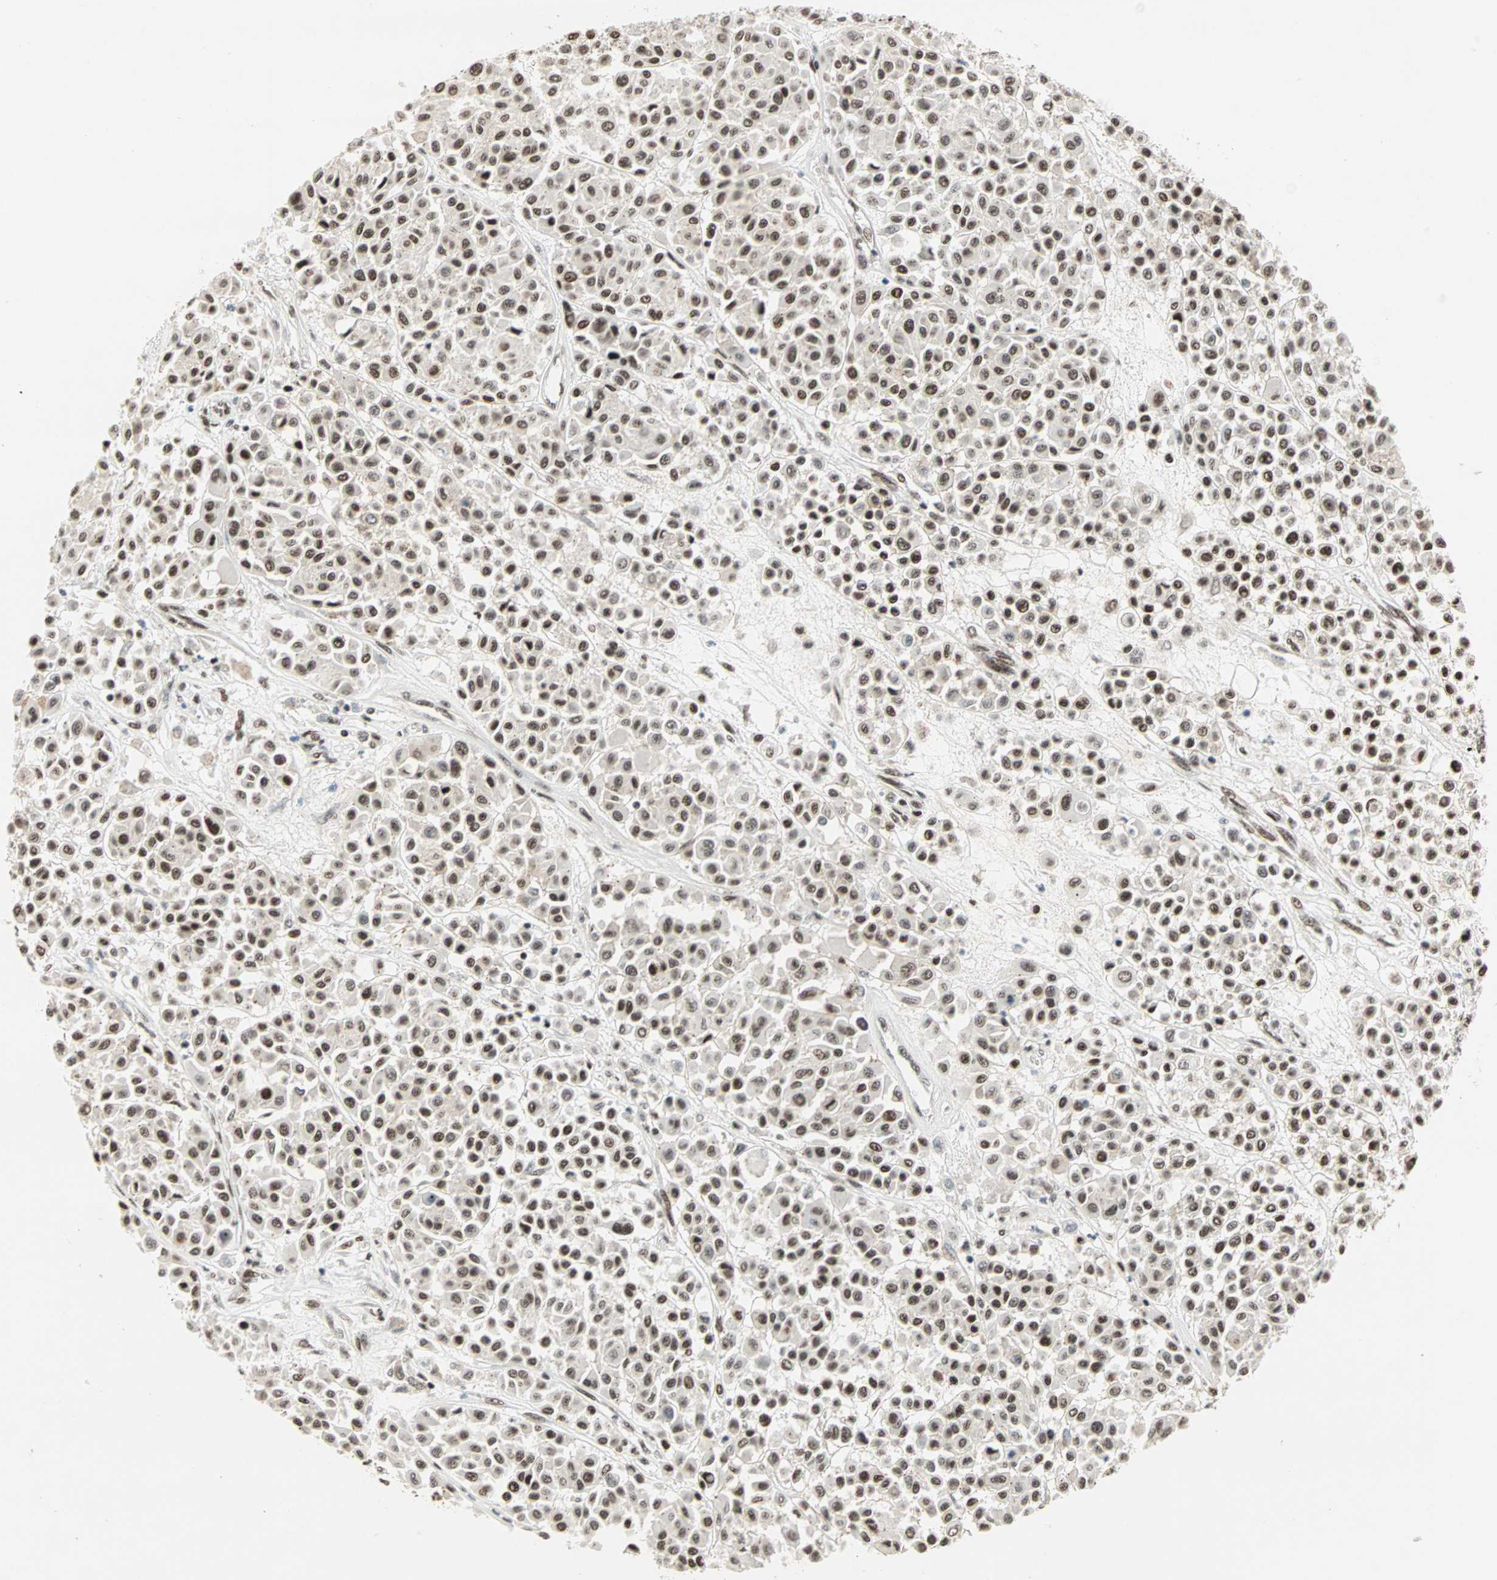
{"staining": {"intensity": "strong", "quantity": ">75%", "location": "nuclear"}, "tissue": "melanoma", "cell_type": "Tumor cells", "image_type": "cancer", "snomed": [{"axis": "morphology", "description": "Malignant melanoma, Metastatic site"}, {"axis": "topography", "description": "Soft tissue"}], "caption": "Brown immunohistochemical staining in human melanoma shows strong nuclear positivity in about >75% of tumor cells.", "gene": "BLM", "patient": {"sex": "male", "age": 41}}